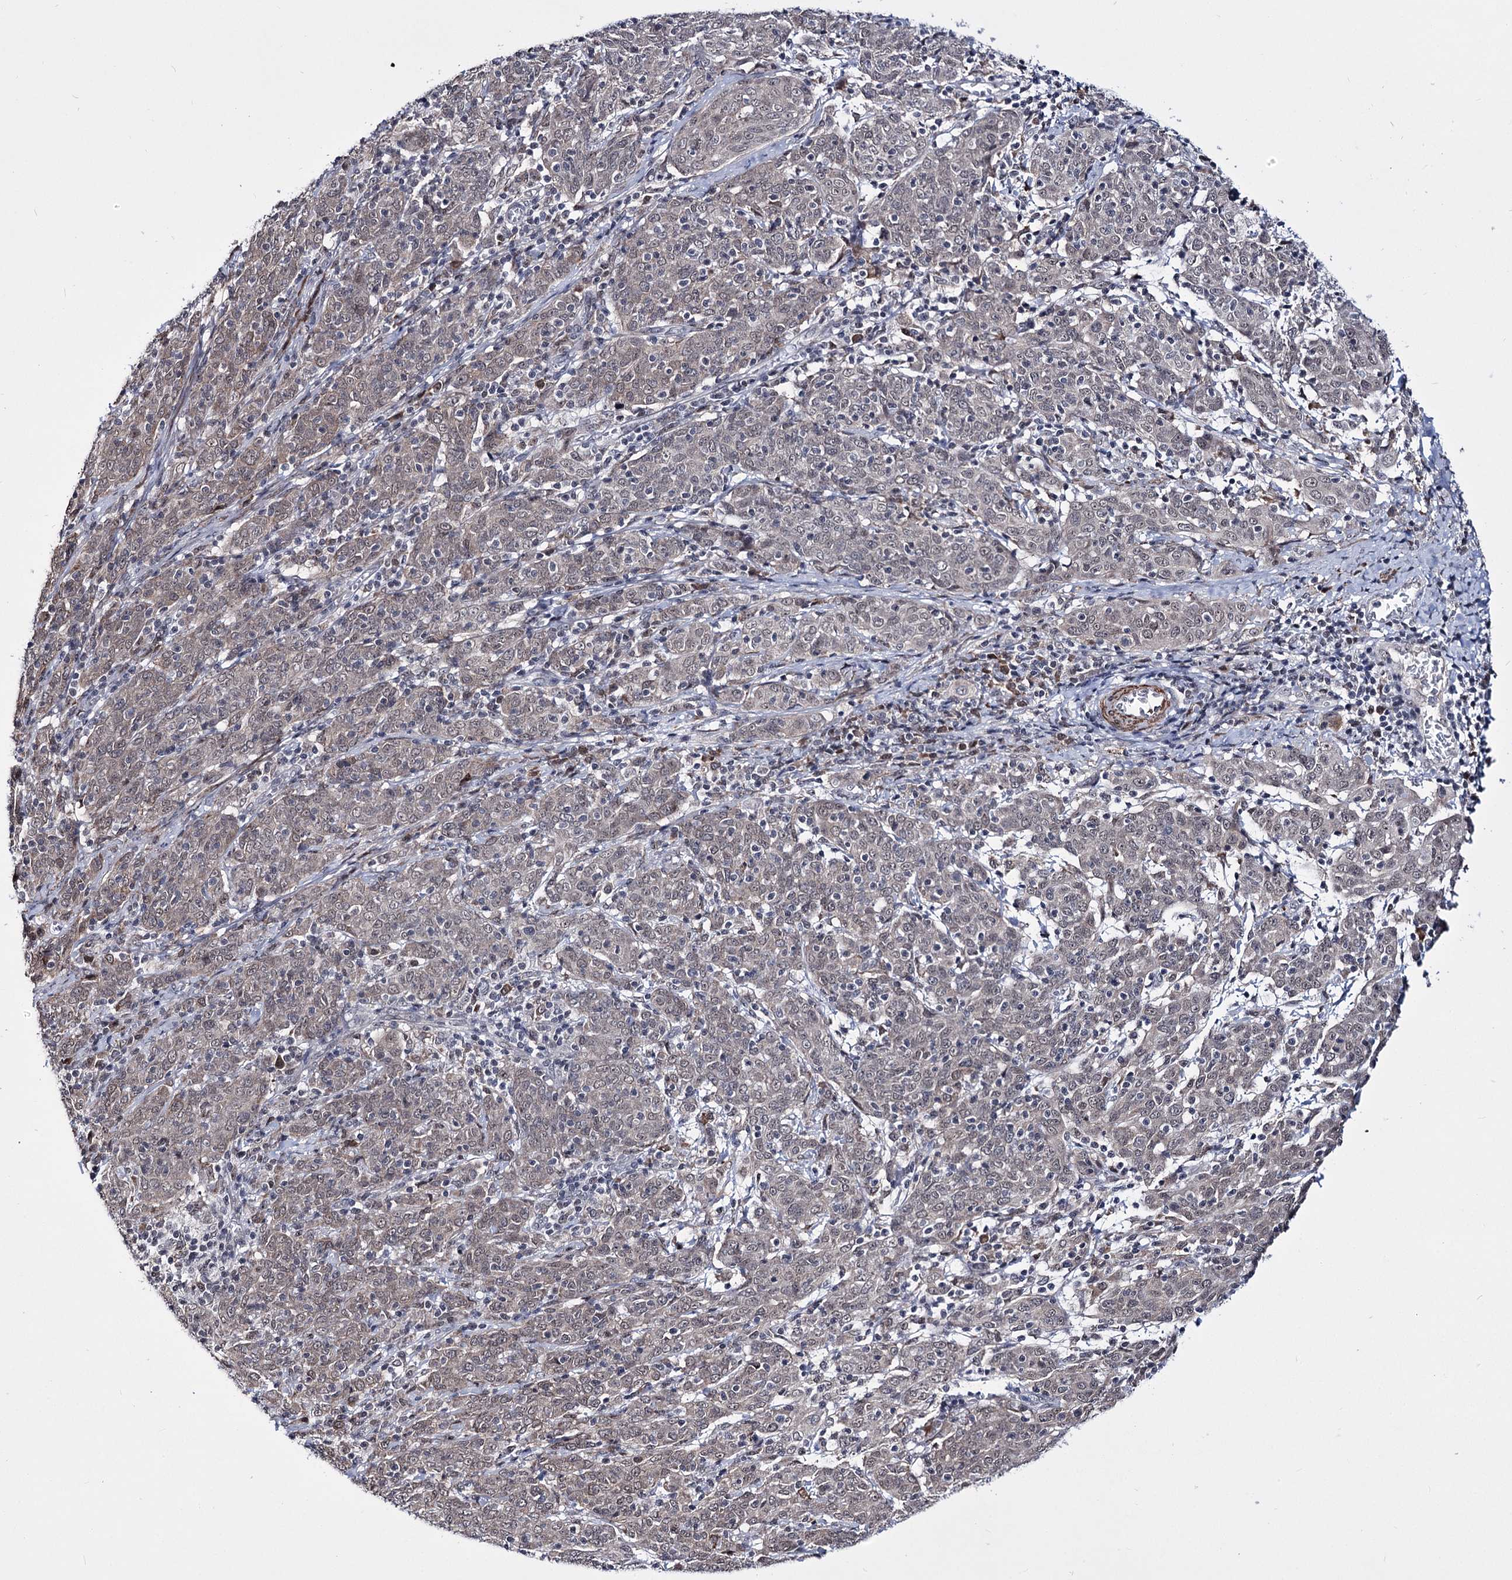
{"staining": {"intensity": "negative", "quantity": "none", "location": "none"}, "tissue": "cervical cancer", "cell_type": "Tumor cells", "image_type": "cancer", "snomed": [{"axis": "morphology", "description": "Squamous cell carcinoma, NOS"}, {"axis": "topography", "description": "Cervix"}], "caption": "Photomicrograph shows no significant protein expression in tumor cells of cervical squamous cell carcinoma. (Immunohistochemistry (ihc), brightfield microscopy, high magnification).", "gene": "PPRC1", "patient": {"sex": "female", "age": 67}}